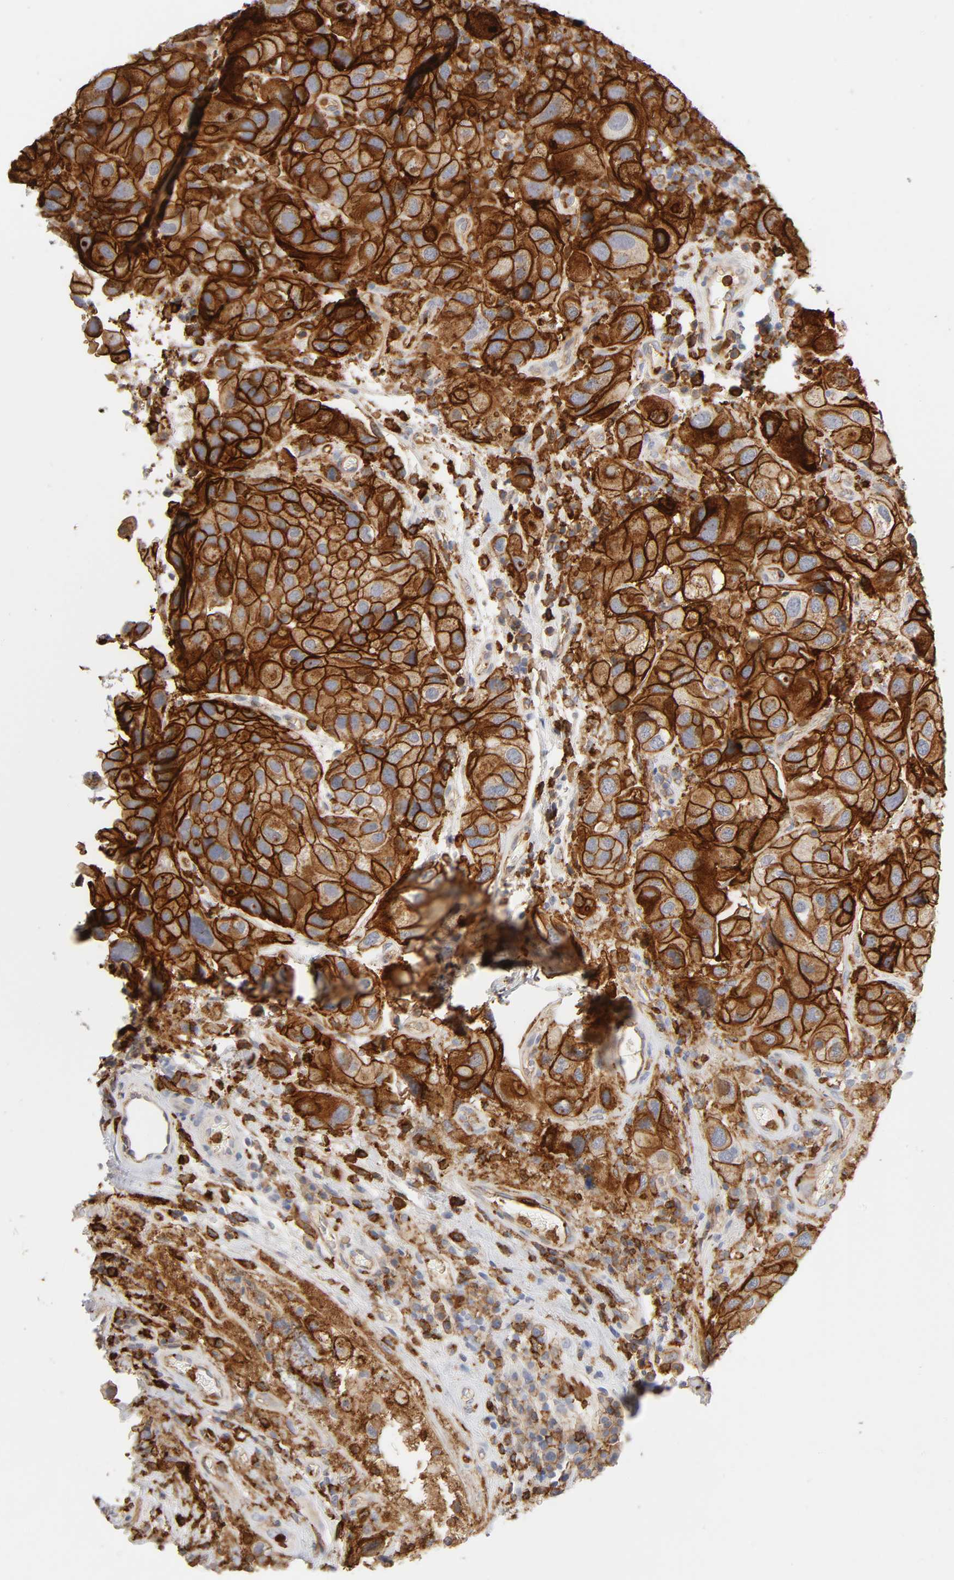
{"staining": {"intensity": "strong", "quantity": ">75%", "location": "cytoplasmic/membranous"}, "tissue": "urothelial cancer", "cell_type": "Tumor cells", "image_type": "cancer", "snomed": [{"axis": "morphology", "description": "Urothelial carcinoma, High grade"}, {"axis": "topography", "description": "Urinary bladder"}], "caption": "Immunohistochemistry of human urothelial carcinoma (high-grade) demonstrates high levels of strong cytoplasmic/membranous staining in about >75% of tumor cells. (DAB (3,3'-diaminobenzidine) IHC, brown staining for protein, blue staining for nuclei).", "gene": "LYN", "patient": {"sex": "female", "age": 64}}